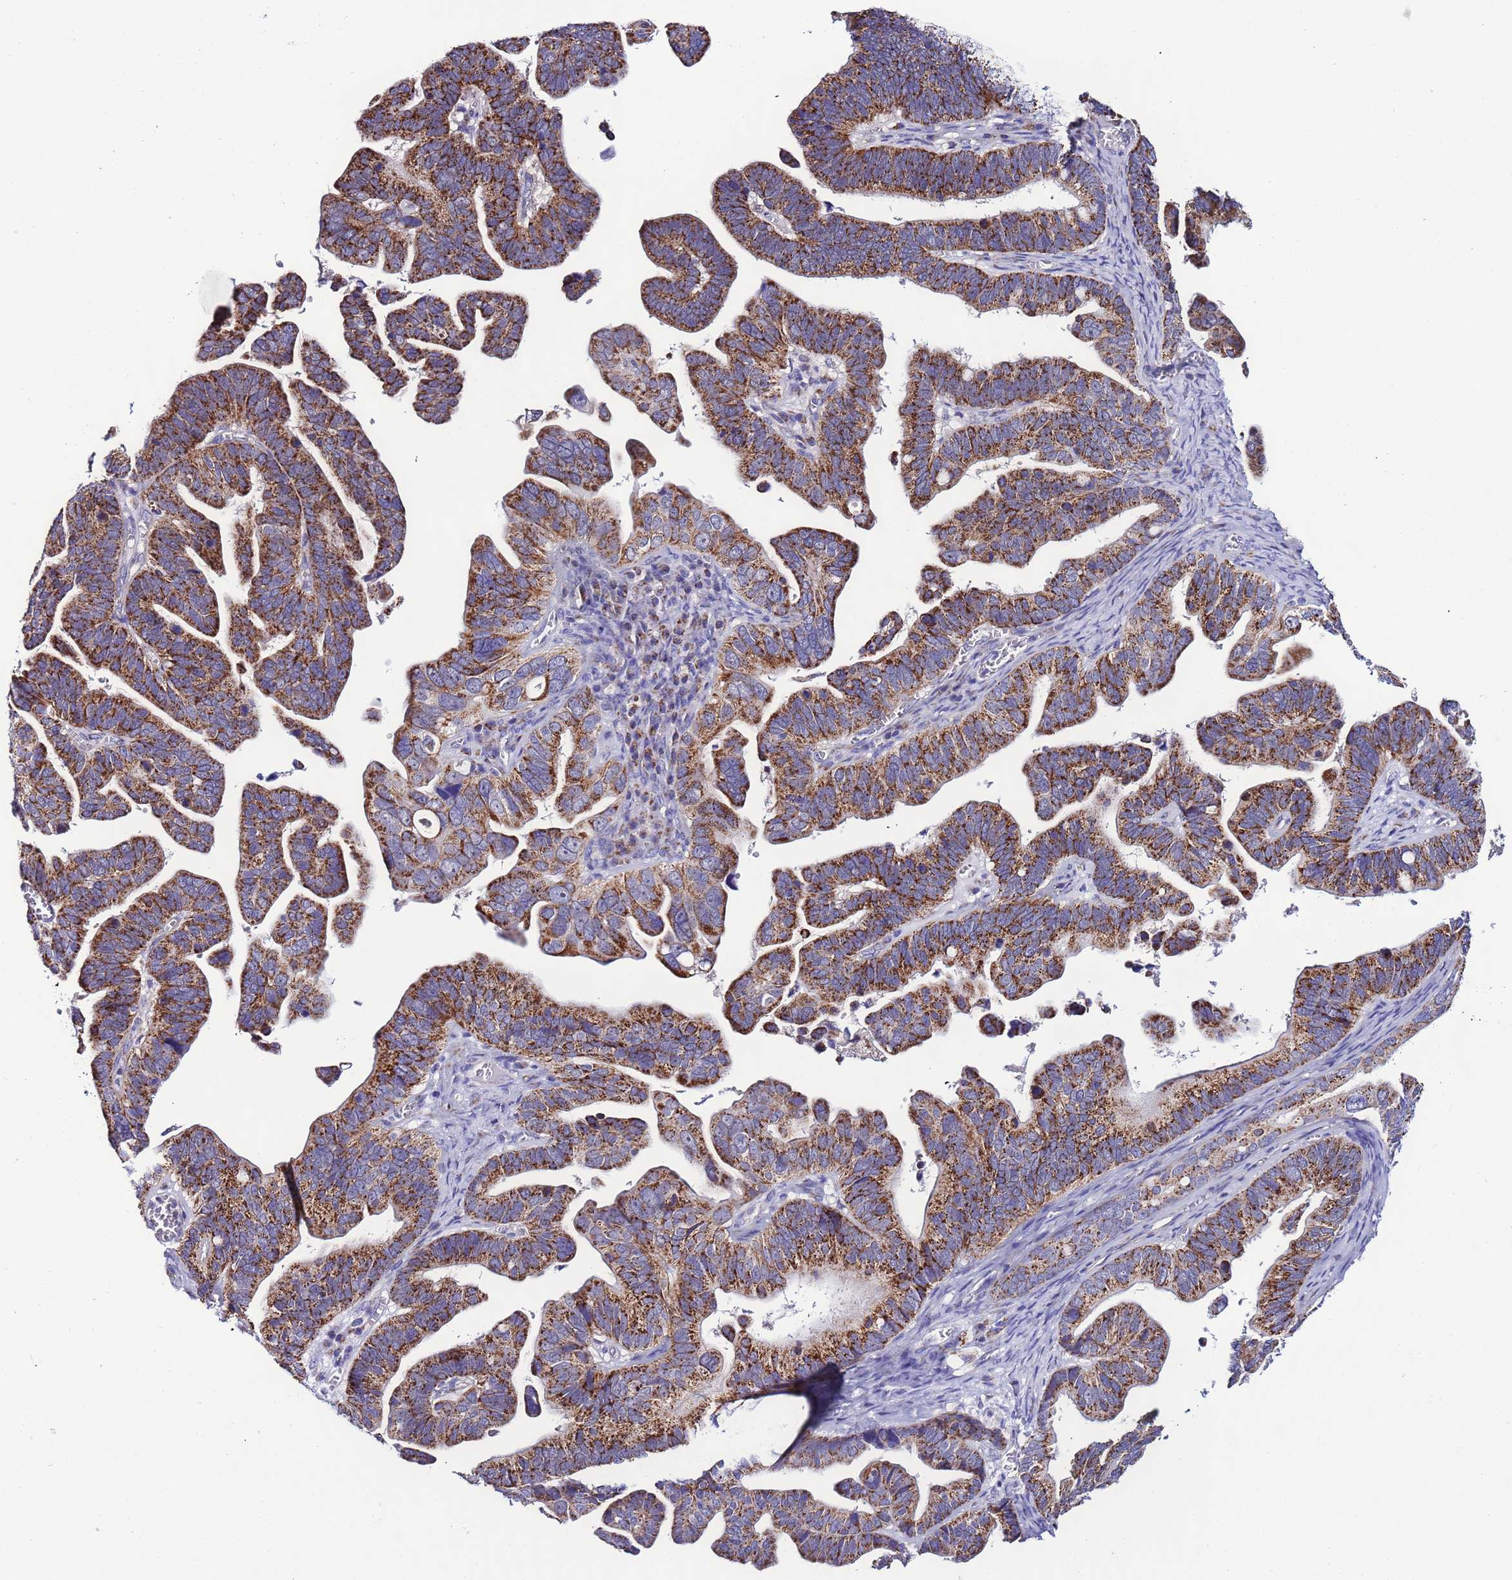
{"staining": {"intensity": "strong", "quantity": ">75%", "location": "cytoplasmic/membranous"}, "tissue": "ovarian cancer", "cell_type": "Tumor cells", "image_type": "cancer", "snomed": [{"axis": "morphology", "description": "Cystadenocarcinoma, serous, NOS"}, {"axis": "topography", "description": "Ovary"}], "caption": "A brown stain labels strong cytoplasmic/membranous positivity of a protein in ovarian cancer (serous cystadenocarcinoma) tumor cells.", "gene": "UEVLD", "patient": {"sex": "female", "age": 56}}